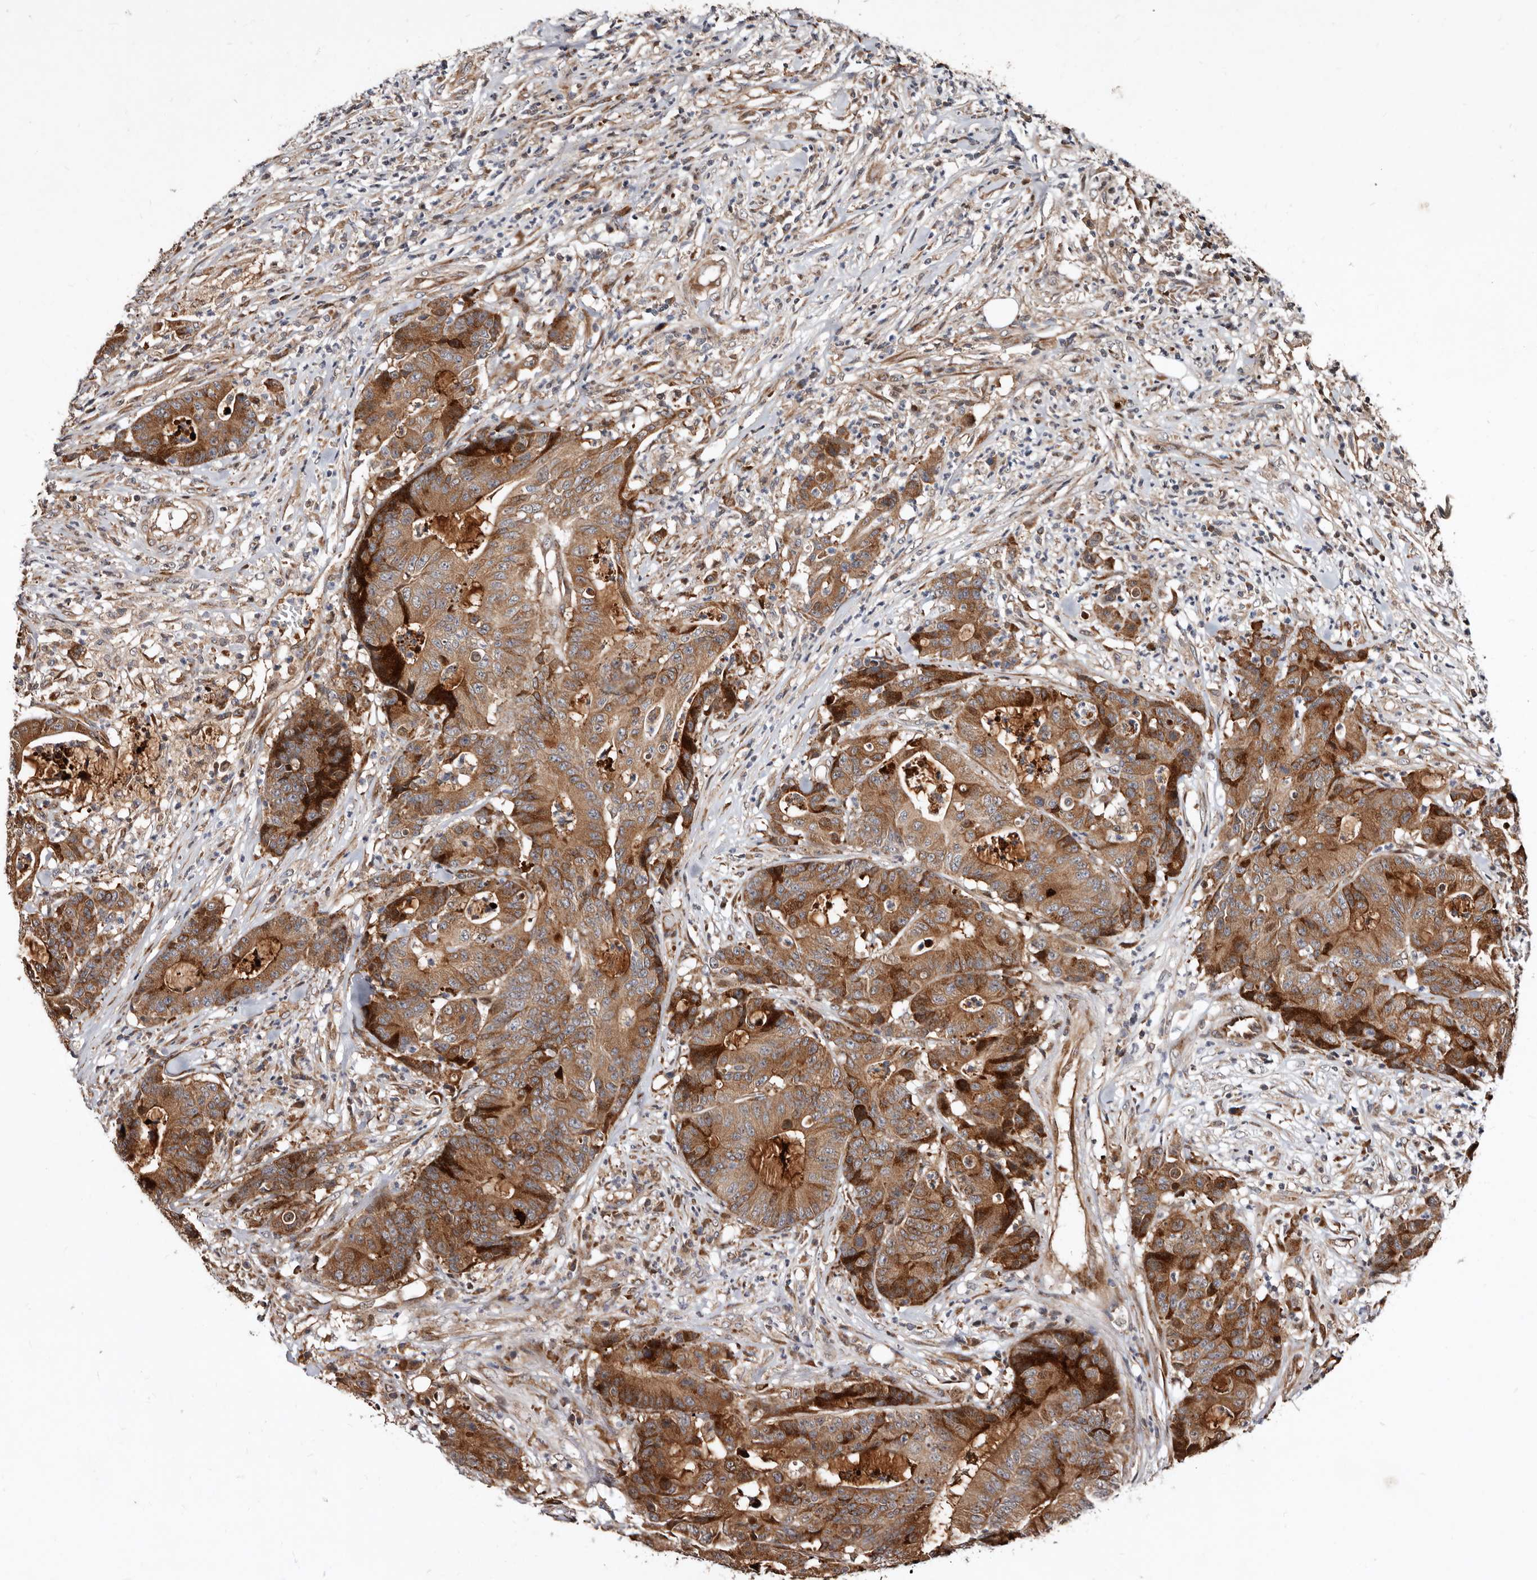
{"staining": {"intensity": "strong", "quantity": ">75%", "location": "cytoplasmic/membranous"}, "tissue": "colorectal cancer", "cell_type": "Tumor cells", "image_type": "cancer", "snomed": [{"axis": "morphology", "description": "Adenocarcinoma, NOS"}, {"axis": "topography", "description": "Colon"}], "caption": "Human colorectal cancer (adenocarcinoma) stained with a brown dye reveals strong cytoplasmic/membranous positive positivity in approximately >75% of tumor cells.", "gene": "WEE2", "patient": {"sex": "female", "age": 84}}